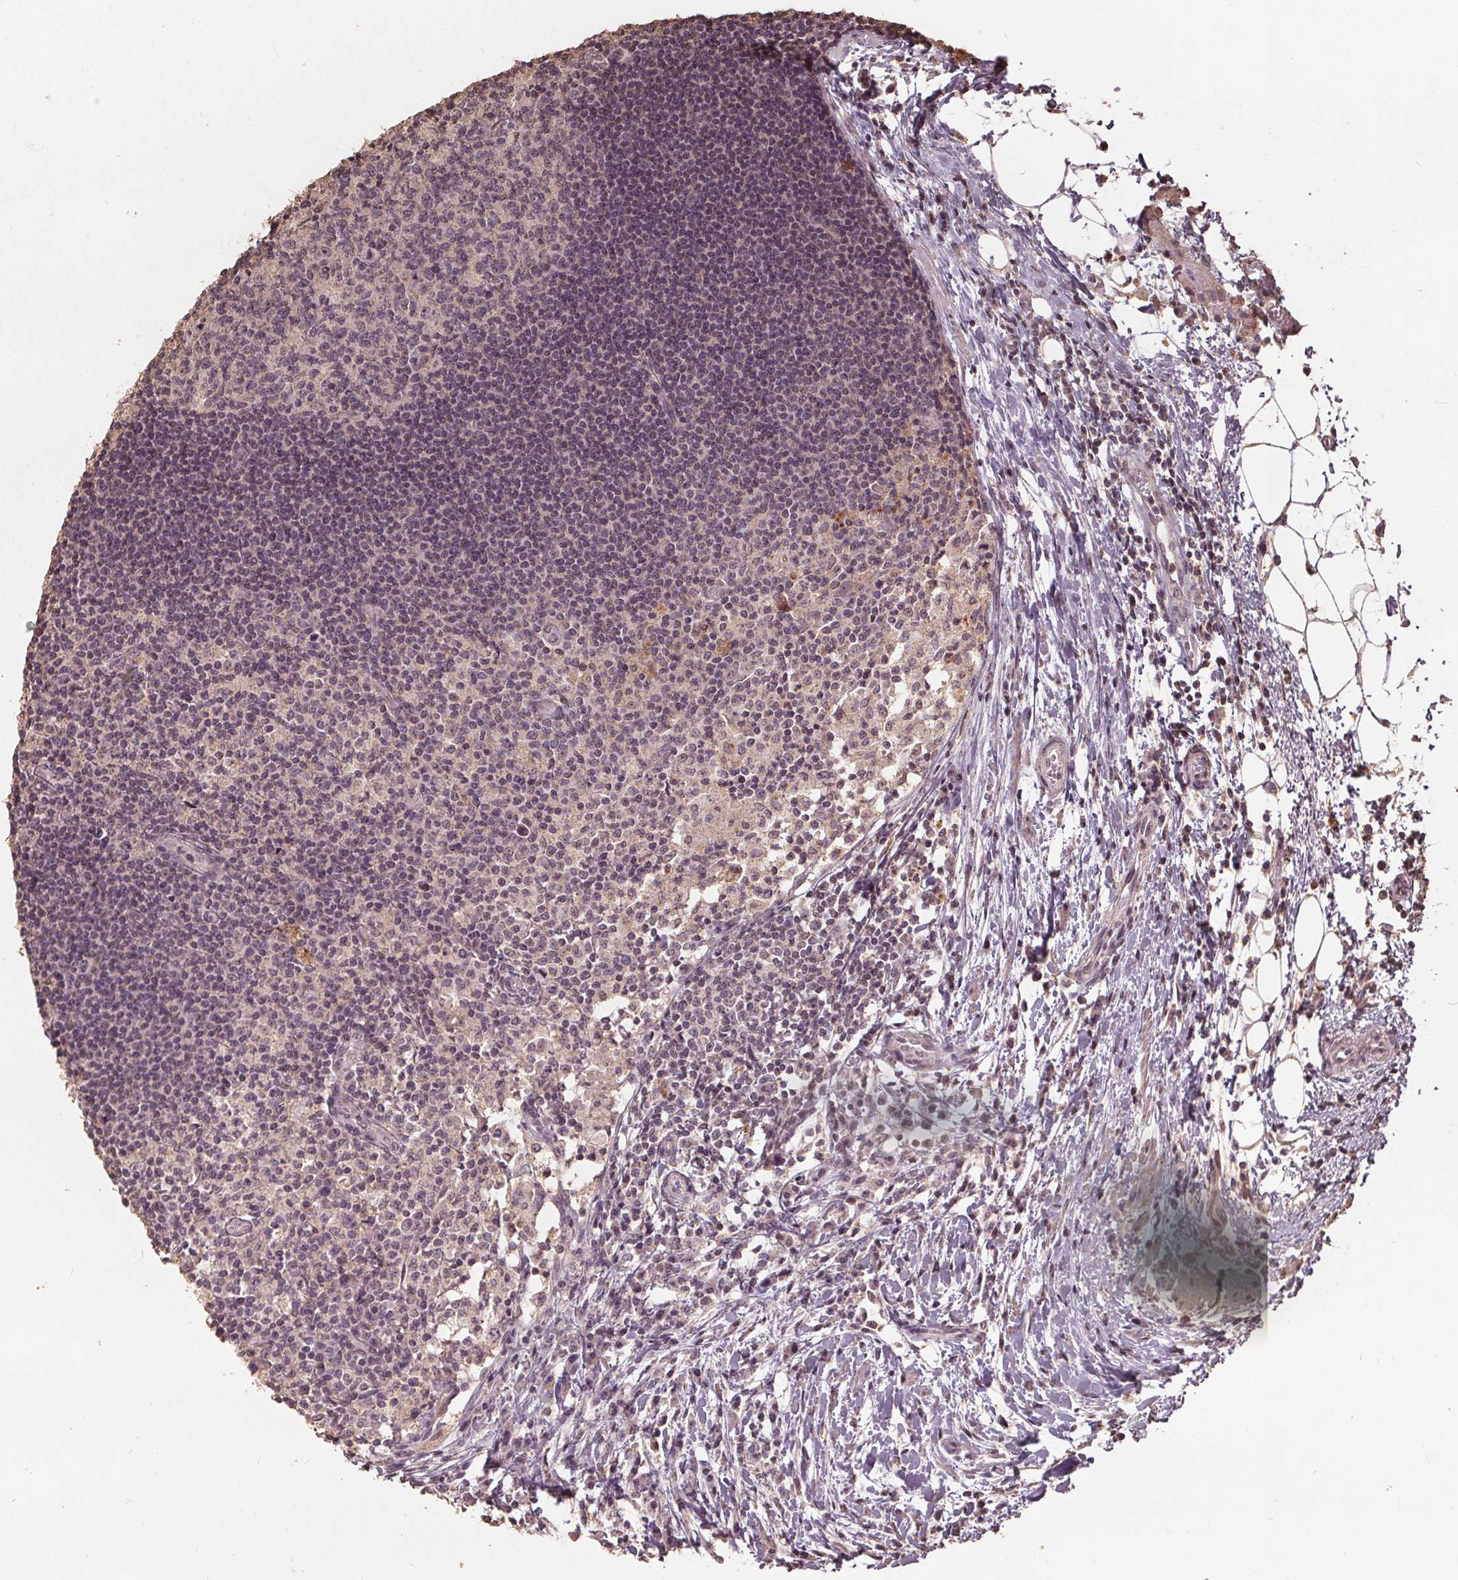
{"staining": {"intensity": "negative", "quantity": "none", "location": "none"}, "tissue": "lymph node", "cell_type": "Germinal center cells", "image_type": "normal", "snomed": [{"axis": "morphology", "description": "Normal tissue, NOS"}, {"axis": "topography", "description": "Lymph node"}], "caption": "Immunohistochemistry (IHC) image of unremarkable human lymph node stained for a protein (brown), which exhibits no positivity in germinal center cells.", "gene": "DSG3", "patient": {"sex": "female", "age": 72}}